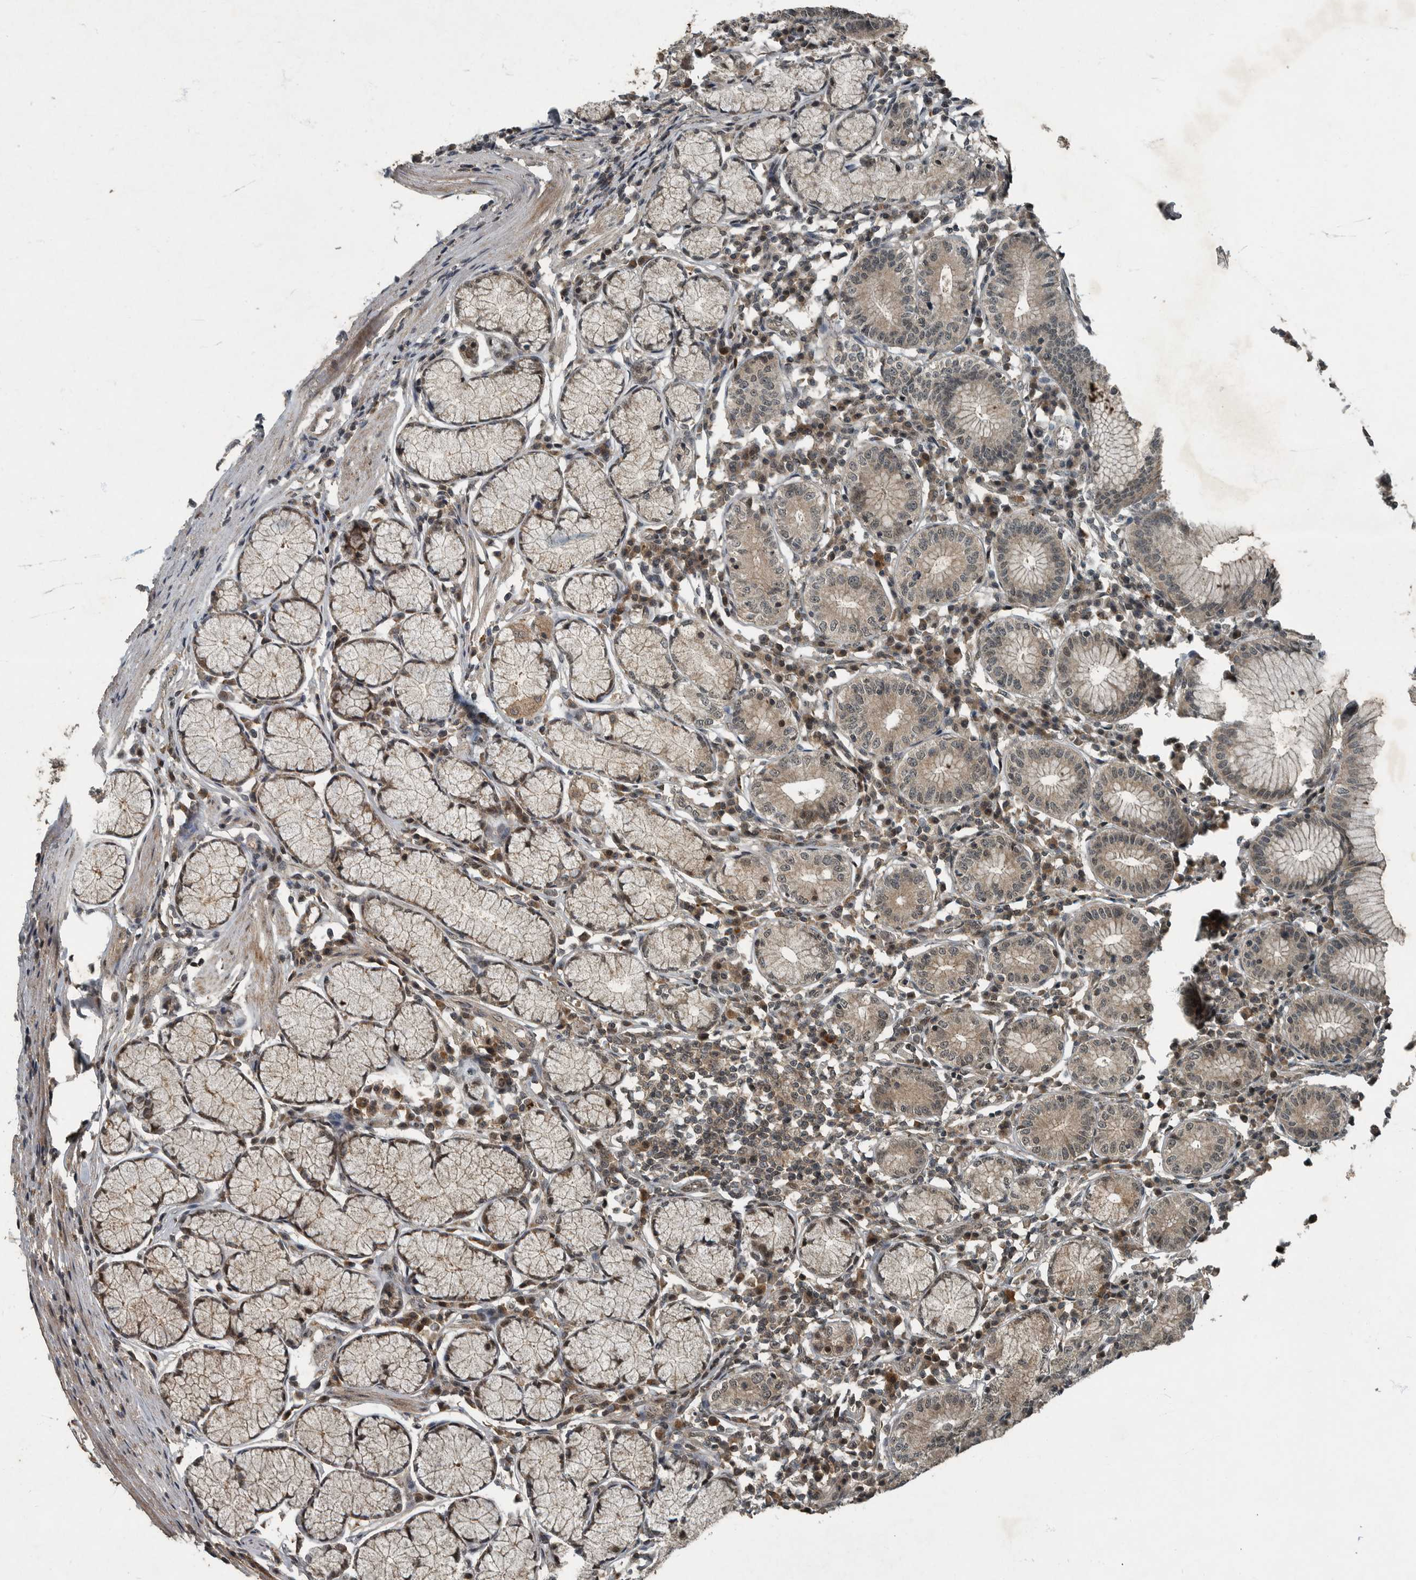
{"staining": {"intensity": "weak", "quantity": ">75%", "location": "cytoplasmic/membranous"}, "tissue": "stomach", "cell_type": "Glandular cells", "image_type": "normal", "snomed": [{"axis": "morphology", "description": "Normal tissue, NOS"}, {"axis": "topography", "description": "Stomach"}], "caption": "Immunohistochemical staining of benign human stomach displays >75% levels of weak cytoplasmic/membranous protein staining in approximately >75% of glandular cells.", "gene": "FOXO1", "patient": {"sex": "male", "age": 55}}